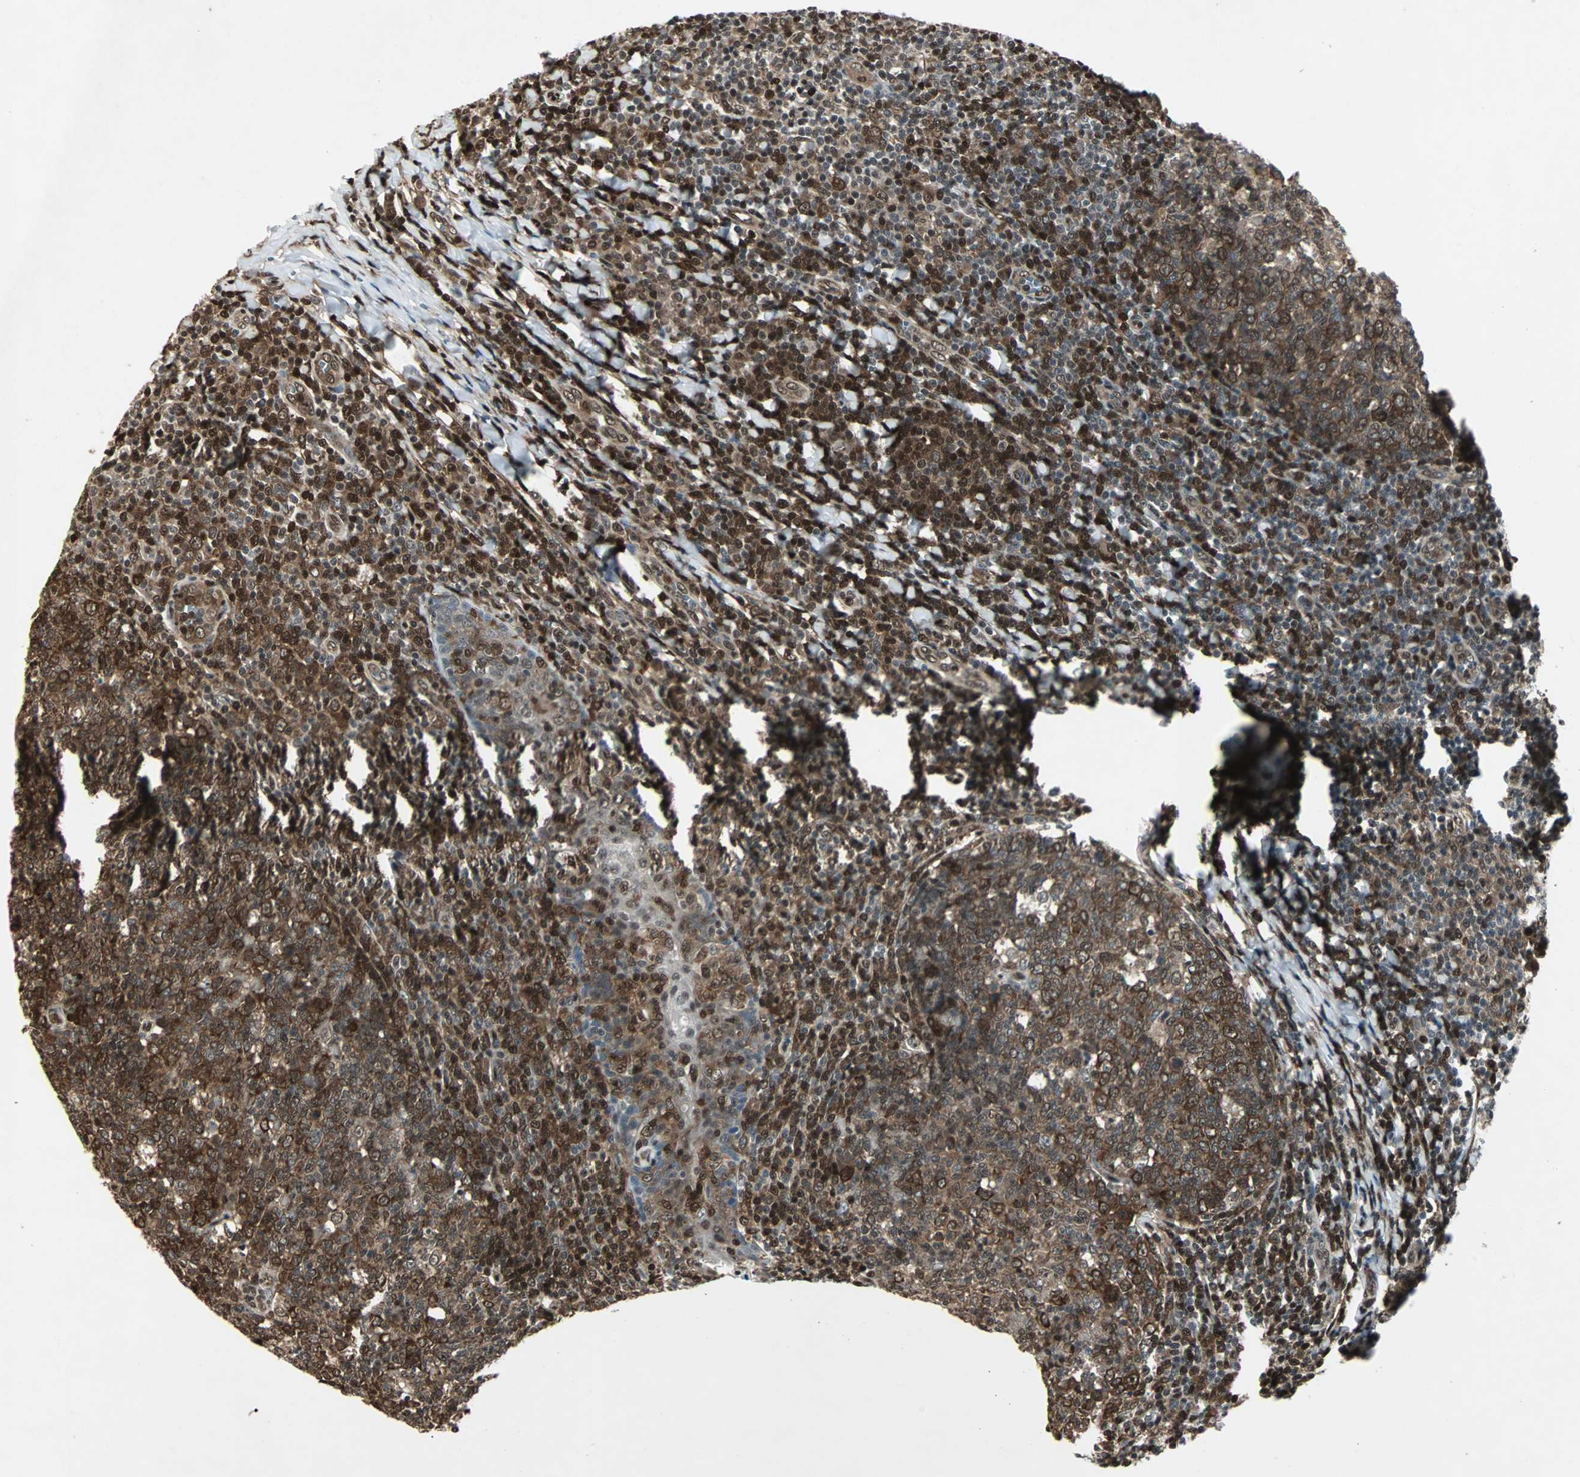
{"staining": {"intensity": "moderate", "quantity": ">75%", "location": "cytoplasmic/membranous,nuclear"}, "tissue": "tonsil", "cell_type": "Germinal center cells", "image_type": "normal", "snomed": [{"axis": "morphology", "description": "Normal tissue, NOS"}, {"axis": "topography", "description": "Tonsil"}], "caption": "A brown stain shows moderate cytoplasmic/membranous,nuclear positivity of a protein in germinal center cells of benign tonsil. Immunohistochemistry stains the protein of interest in brown and the nuclei are stained blue.", "gene": "ACLY", "patient": {"sex": "male", "age": 31}}